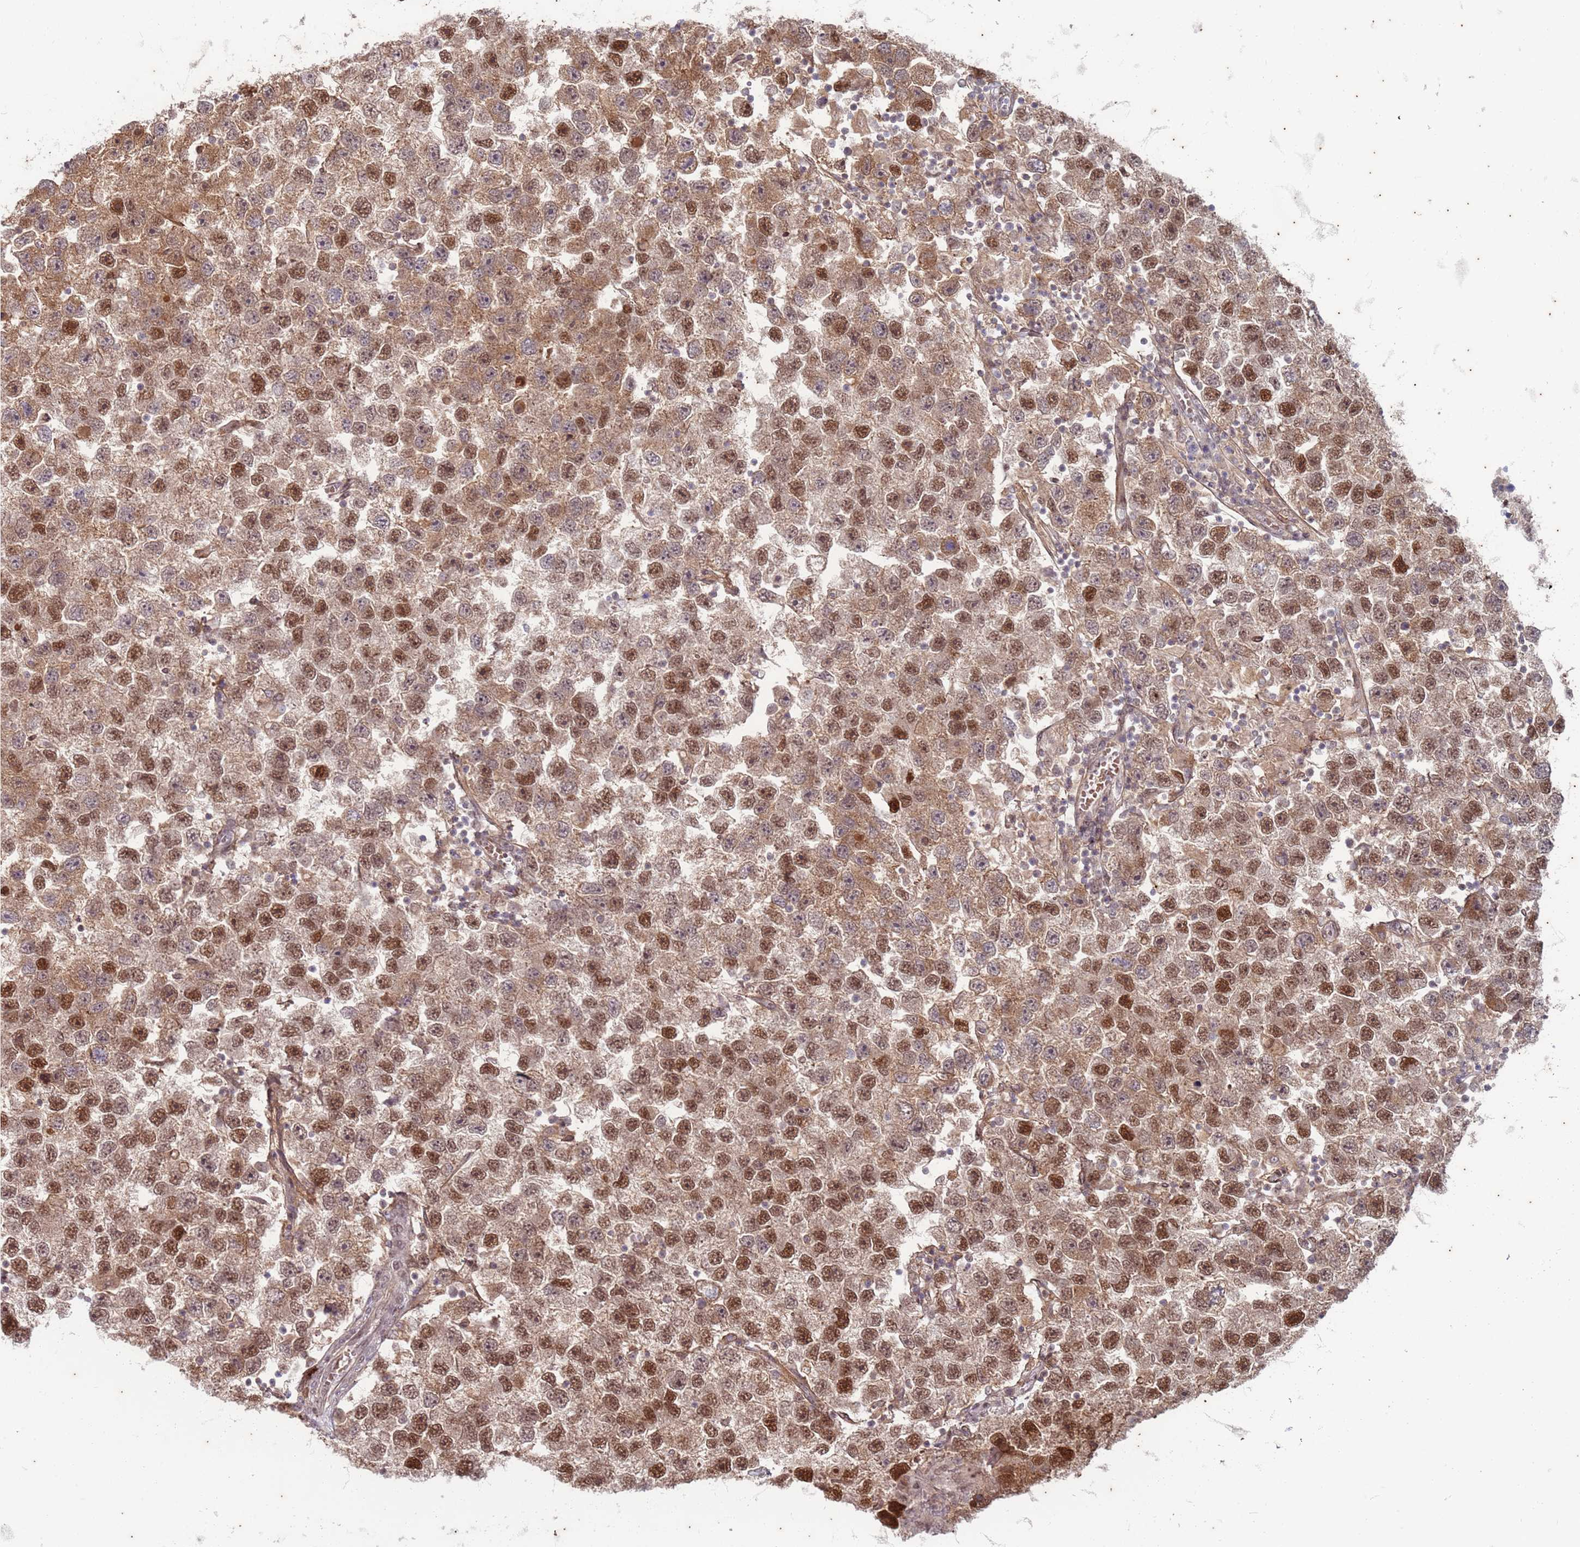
{"staining": {"intensity": "moderate", "quantity": ">75%", "location": "cytoplasmic/membranous,nuclear"}, "tissue": "testis cancer", "cell_type": "Tumor cells", "image_type": "cancer", "snomed": [{"axis": "morphology", "description": "Seminoma, NOS"}, {"axis": "topography", "description": "Testis"}], "caption": "Tumor cells display medium levels of moderate cytoplasmic/membranous and nuclear staining in approximately >75% of cells in testis cancer.", "gene": "TRMT6", "patient": {"sex": "male", "age": 26}}